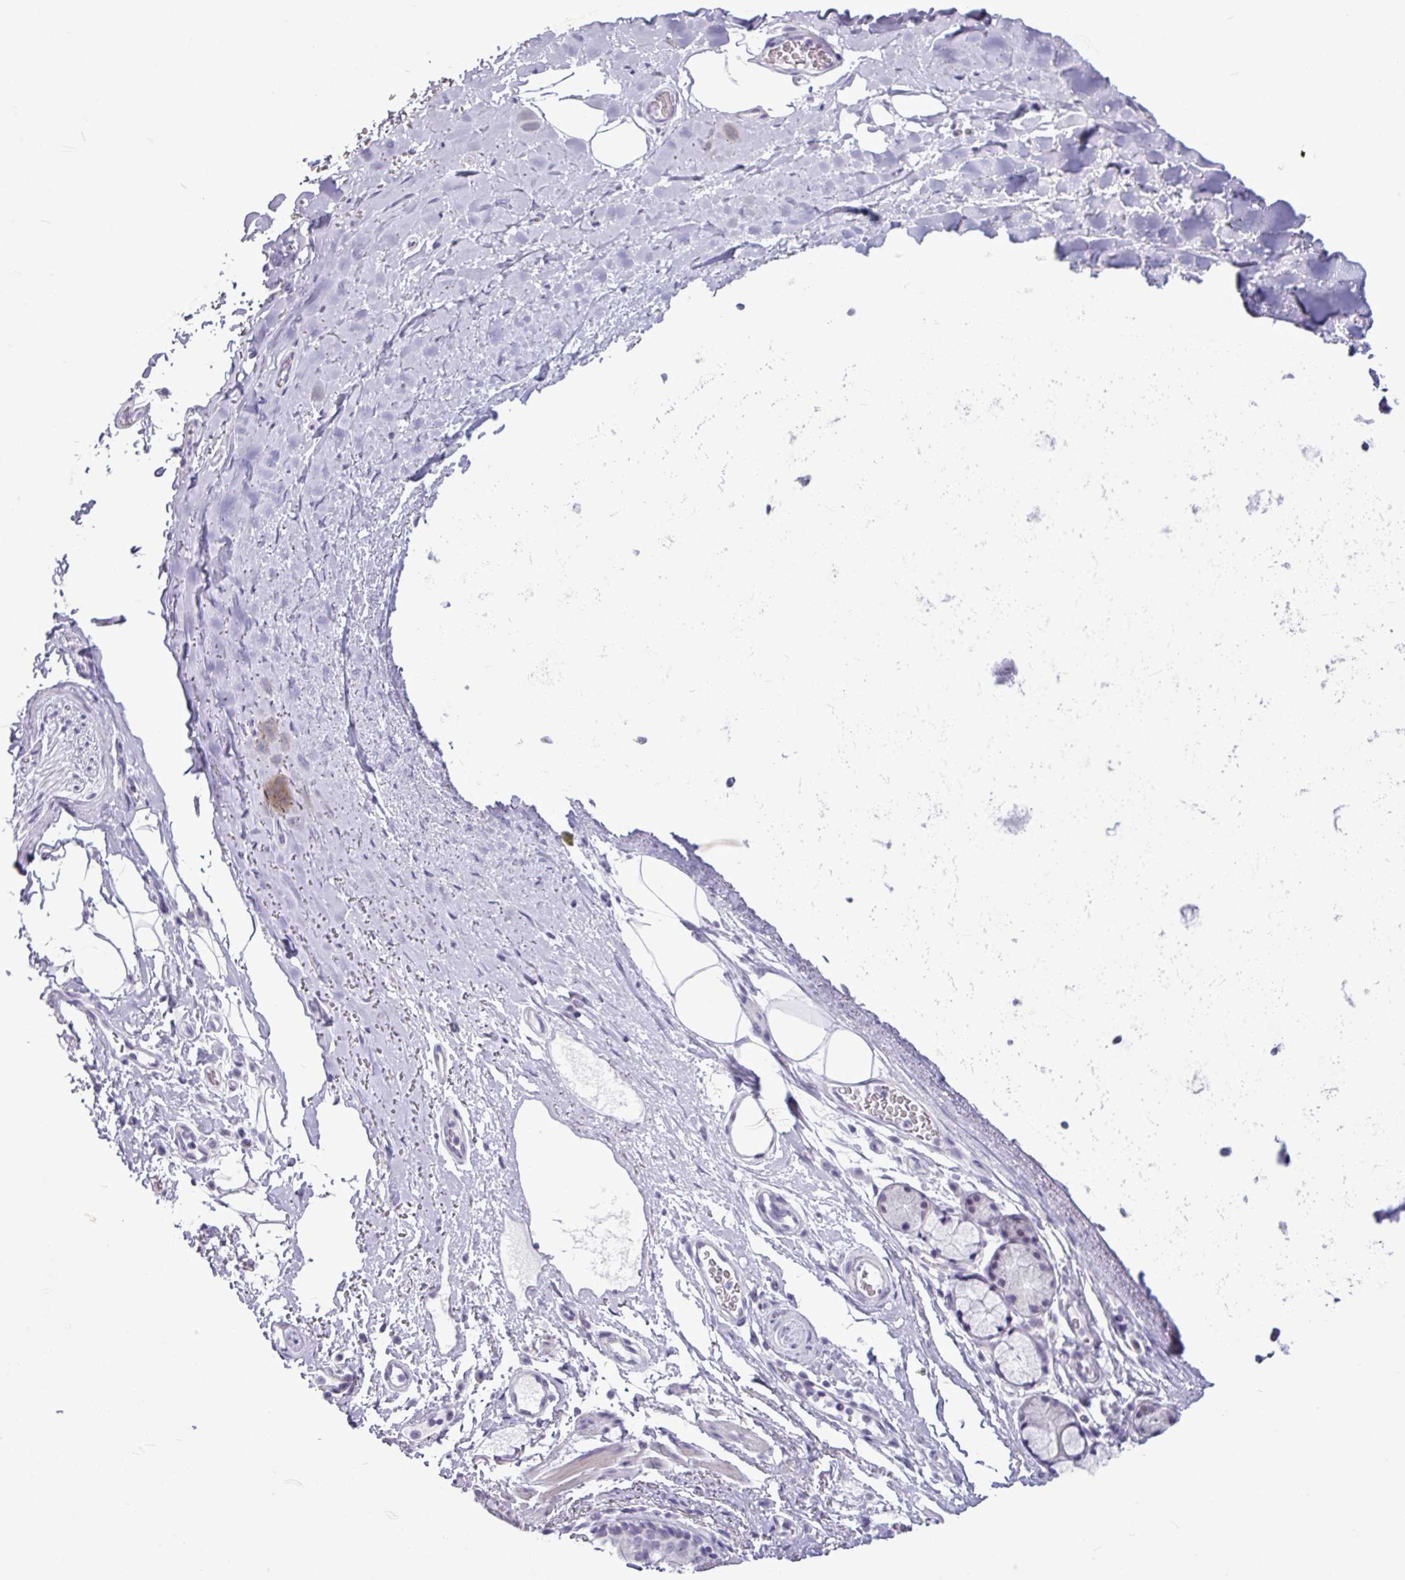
{"staining": {"intensity": "negative", "quantity": "none", "location": "none"}, "tissue": "adipose tissue", "cell_type": "Adipocytes", "image_type": "normal", "snomed": [{"axis": "morphology", "description": "Normal tissue, NOS"}, {"axis": "topography", "description": "Cartilage tissue"}, {"axis": "topography", "description": "Bronchus"}], "caption": "Immunohistochemistry micrograph of normal adipose tissue: adipose tissue stained with DAB displays no significant protein positivity in adipocytes.", "gene": "AMY2A", "patient": {"sex": "female", "age": 72}}